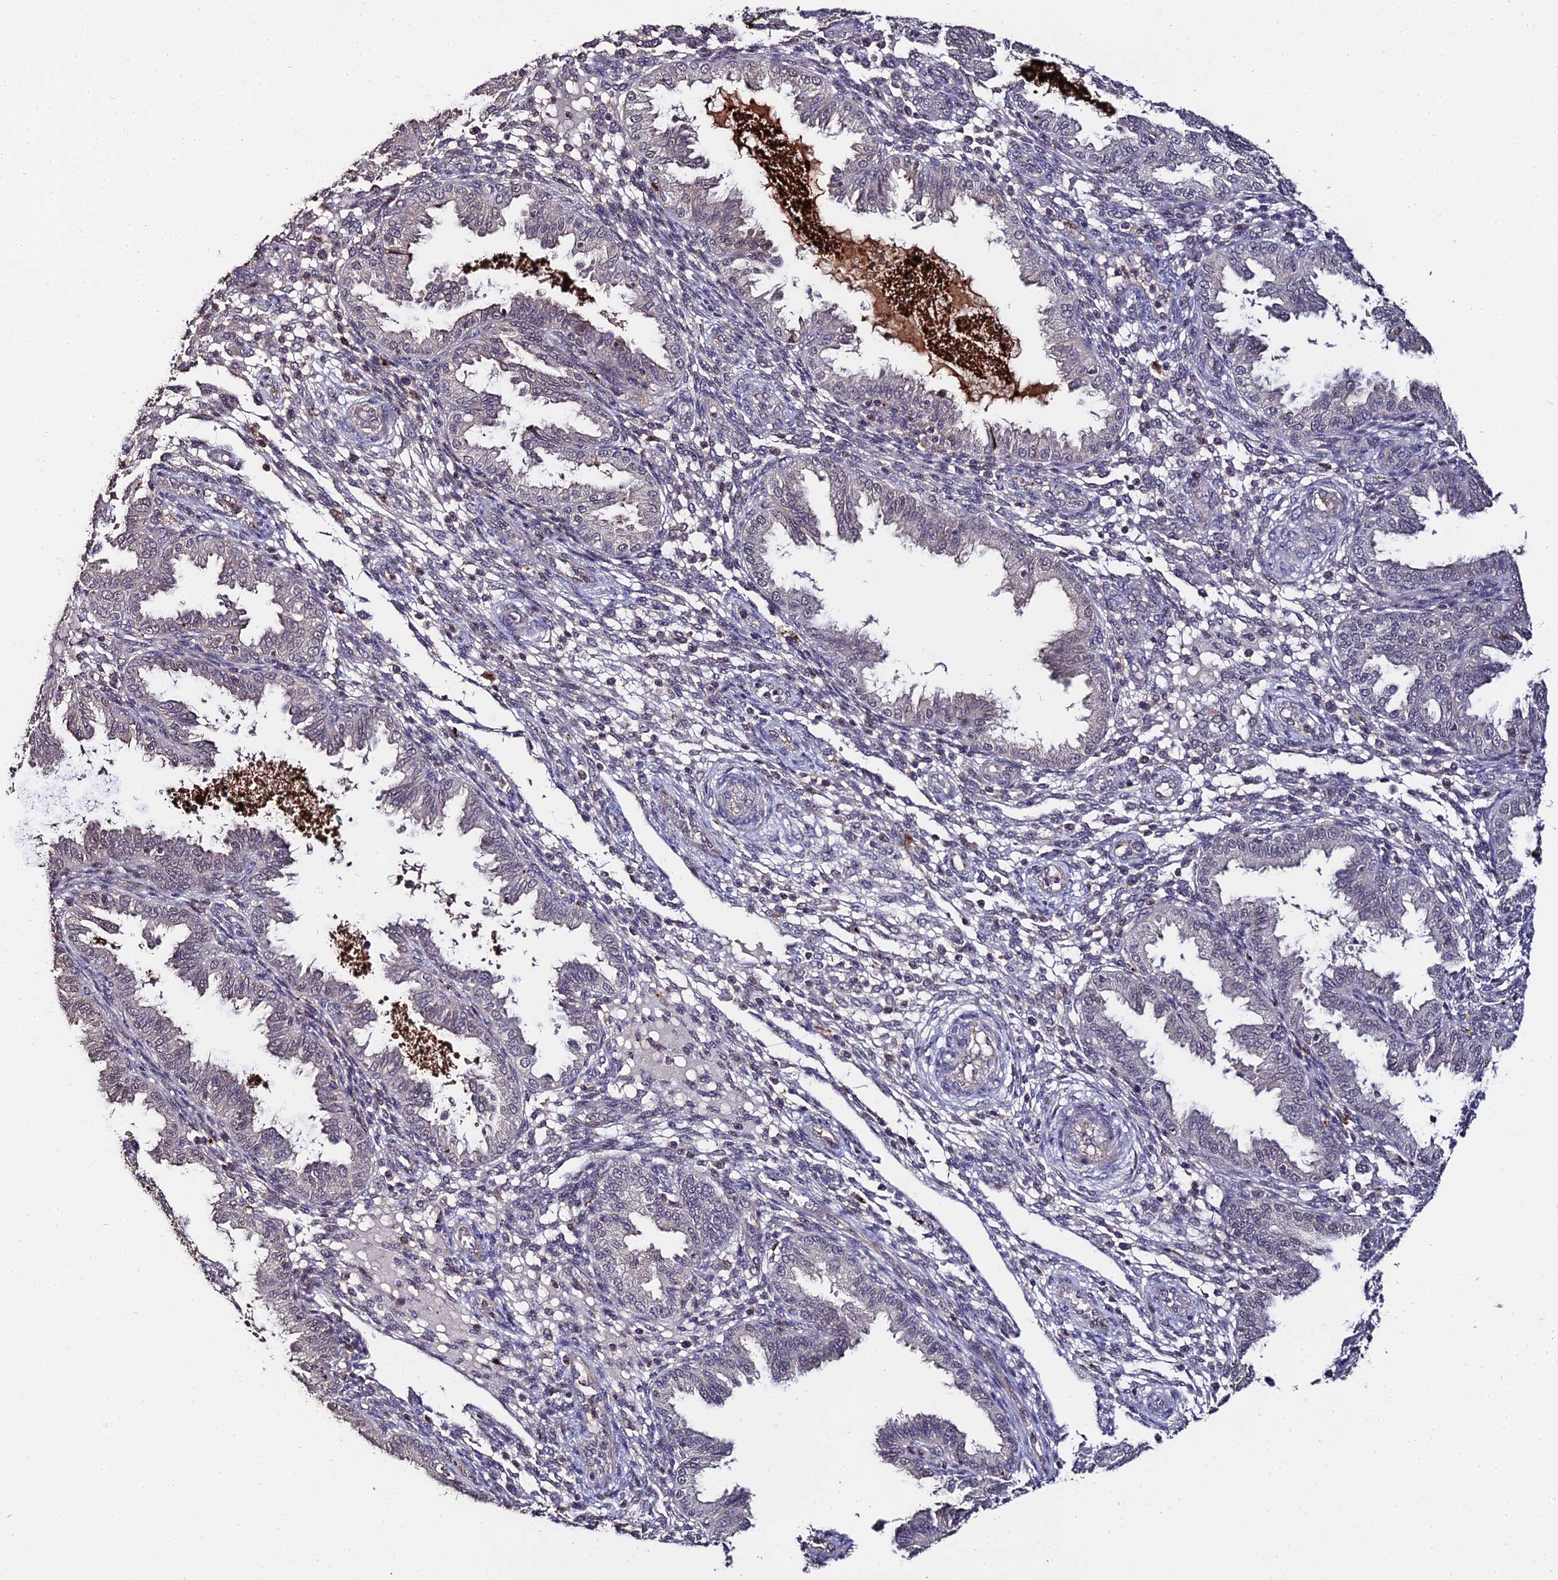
{"staining": {"intensity": "negative", "quantity": "none", "location": "none"}, "tissue": "endometrium", "cell_type": "Cells in endometrial stroma", "image_type": "normal", "snomed": [{"axis": "morphology", "description": "Normal tissue, NOS"}, {"axis": "topography", "description": "Endometrium"}], "caption": "This histopathology image is of benign endometrium stained with immunohistochemistry to label a protein in brown with the nuclei are counter-stained blue. There is no positivity in cells in endometrial stroma.", "gene": "LSM5", "patient": {"sex": "female", "age": 33}}